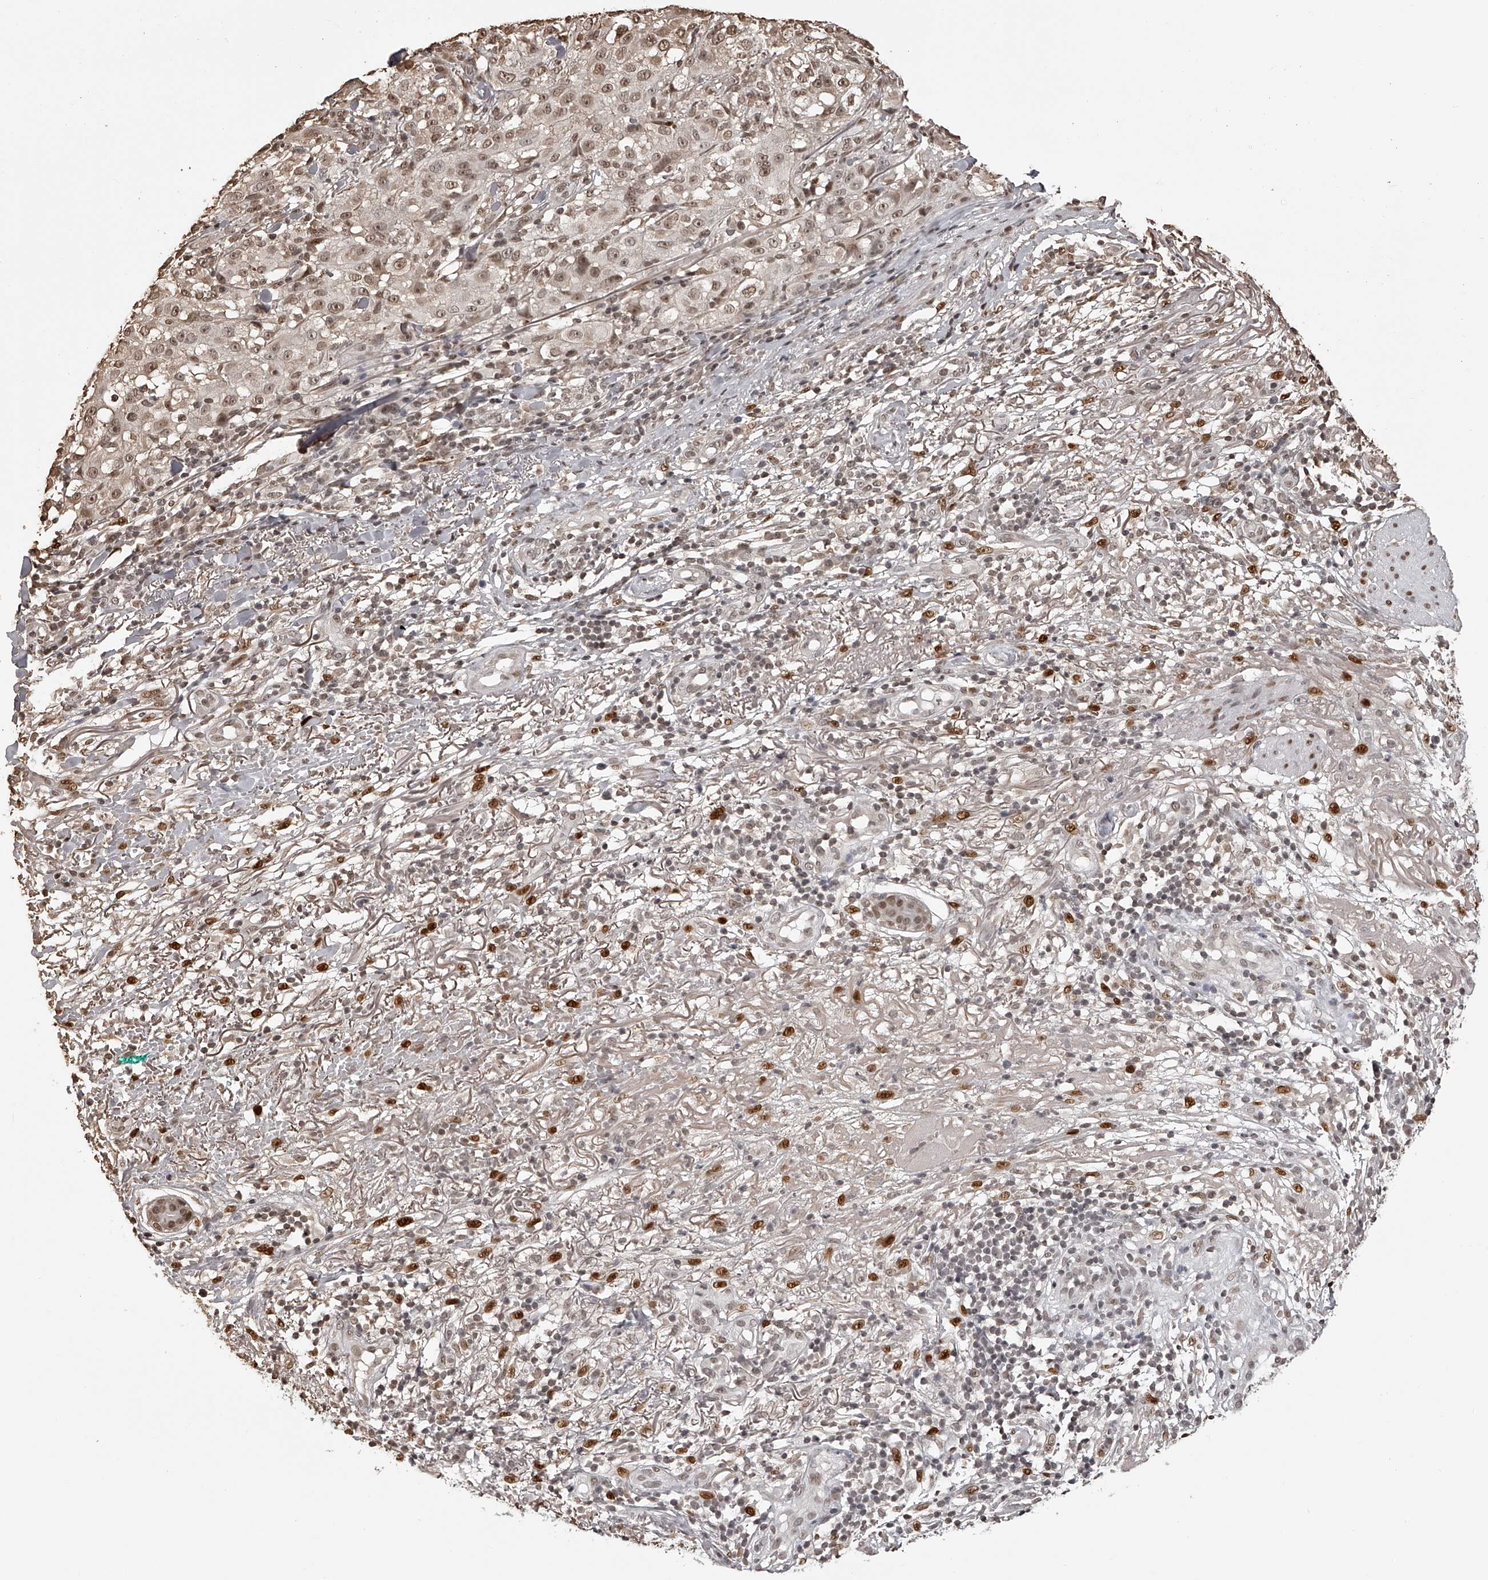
{"staining": {"intensity": "weak", "quantity": "25%-75%", "location": "nuclear"}, "tissue": "melanoma", "cell_type": "Tumor cells", "image_type": "cancer", "snomed": [{"axis": "morphology", "description": "Necrosis, NOS"}, {"axis": "morphology", "description": "Malignant melanoma, NOS"}, {"axis": "topography", "description": "Skin"}], "caption": "Weak nuclear positivity for a protein is identified in about 25%-75% of tumor cells of malignant melanoma using IHC.", "gene": "ZNF503", "patient": {"sex": "female", "age": 87}}